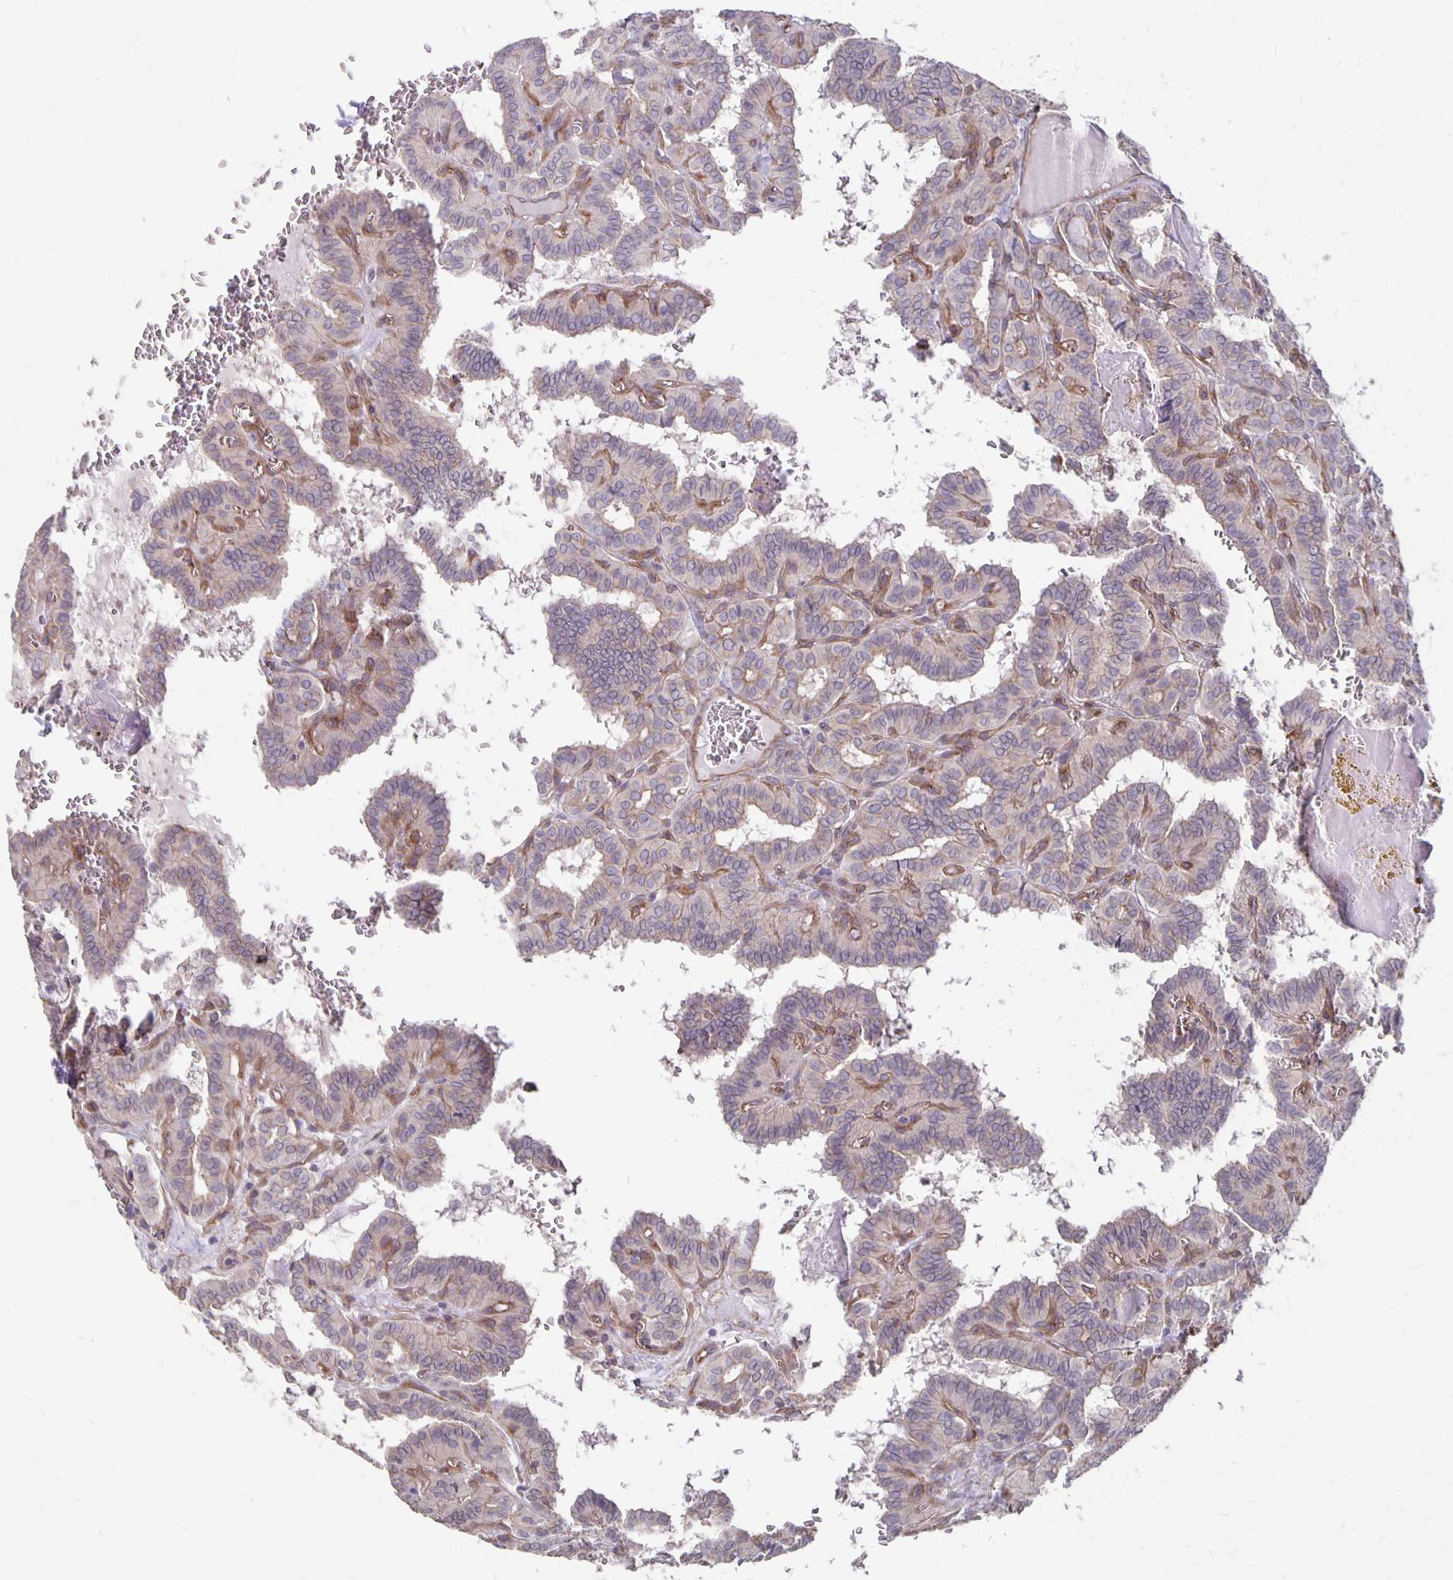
{"staining": {"intensity": "negative", "quantity": "none", "location": "none"}, "tissue": "thyroid cancer", "cell_type": "Tumor cells", "image_type": "cancer", "snomed": [{"axis": "morphology", "description": "Papillary adenocarcinoma, NOS"}, {"axis": "topography", "description": "Thyroid gland"}], "caption": "This histopathology image is of thyroid cancer stained with immunohistochemistry (IHC) to label a protein in brown with the nuclei are counter-stained blue. There is no positivity in tumor cells. (DAB (3,3'-diaminobenzidine) immunohistochemistry (IHC), high magnification).", "gene": "PPP1R3E", "patient": {"sex": "female", "age": 21}}